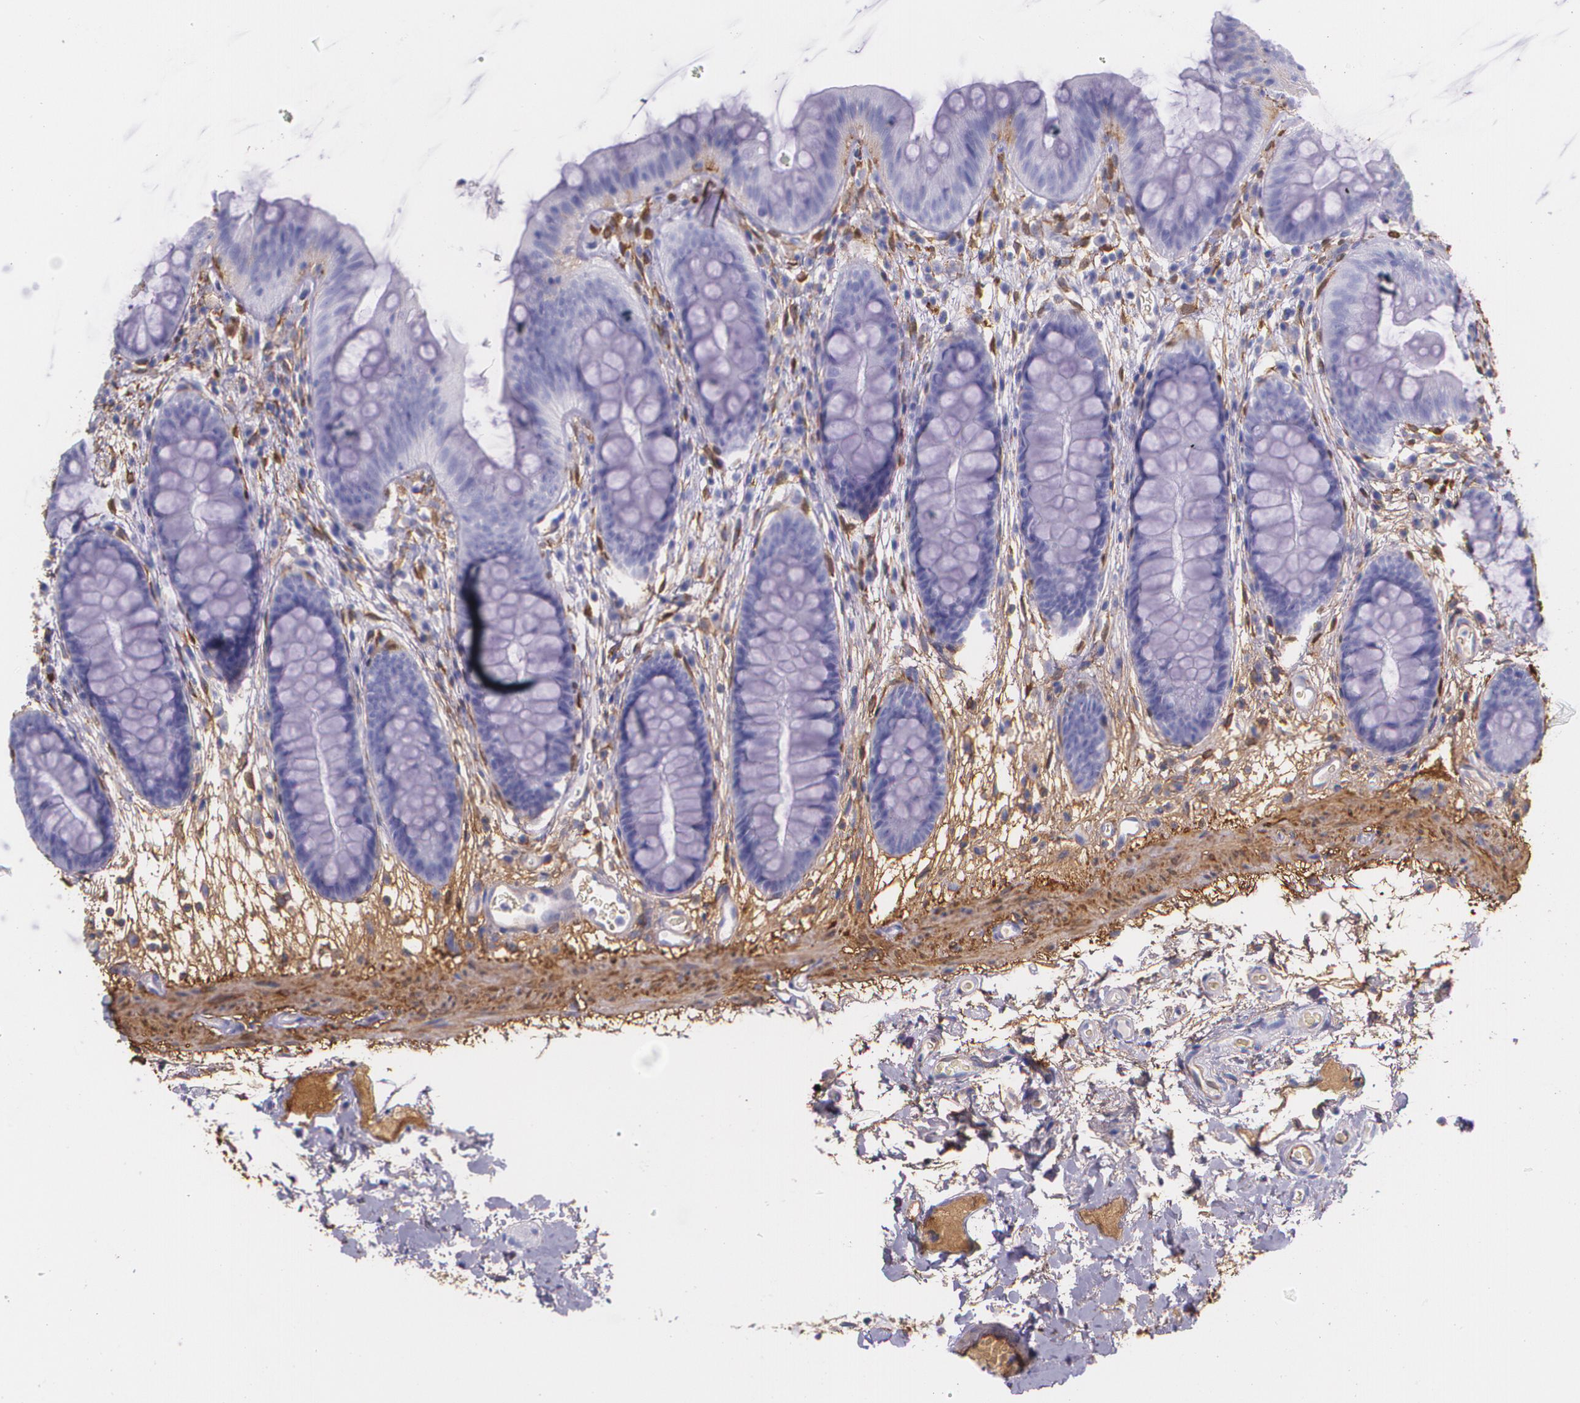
{"staining": {"intensity": "strong", "quantity": "25%-75%", "location": "cytoplasmic/membranous"}, "tissue": "colon", "cell_type": "Endothelial cells", "image_type": "normal", "snomed": [{"axis": "morphology", "description": "Normal tissue, NOS"}, {"axis": "topography", "description": "Smooth muscle"}, {"axis": "topography", "description": "Colon"}], "caption": "Protein positivity by immunohistochemistry (IHC) demonstrates strong cytoplasmic/membranous positivity in about 25%-75% of endothelial cells in normal colon.", "gene": "MMP2", "patient": {"sex": "male", "age": 67}}